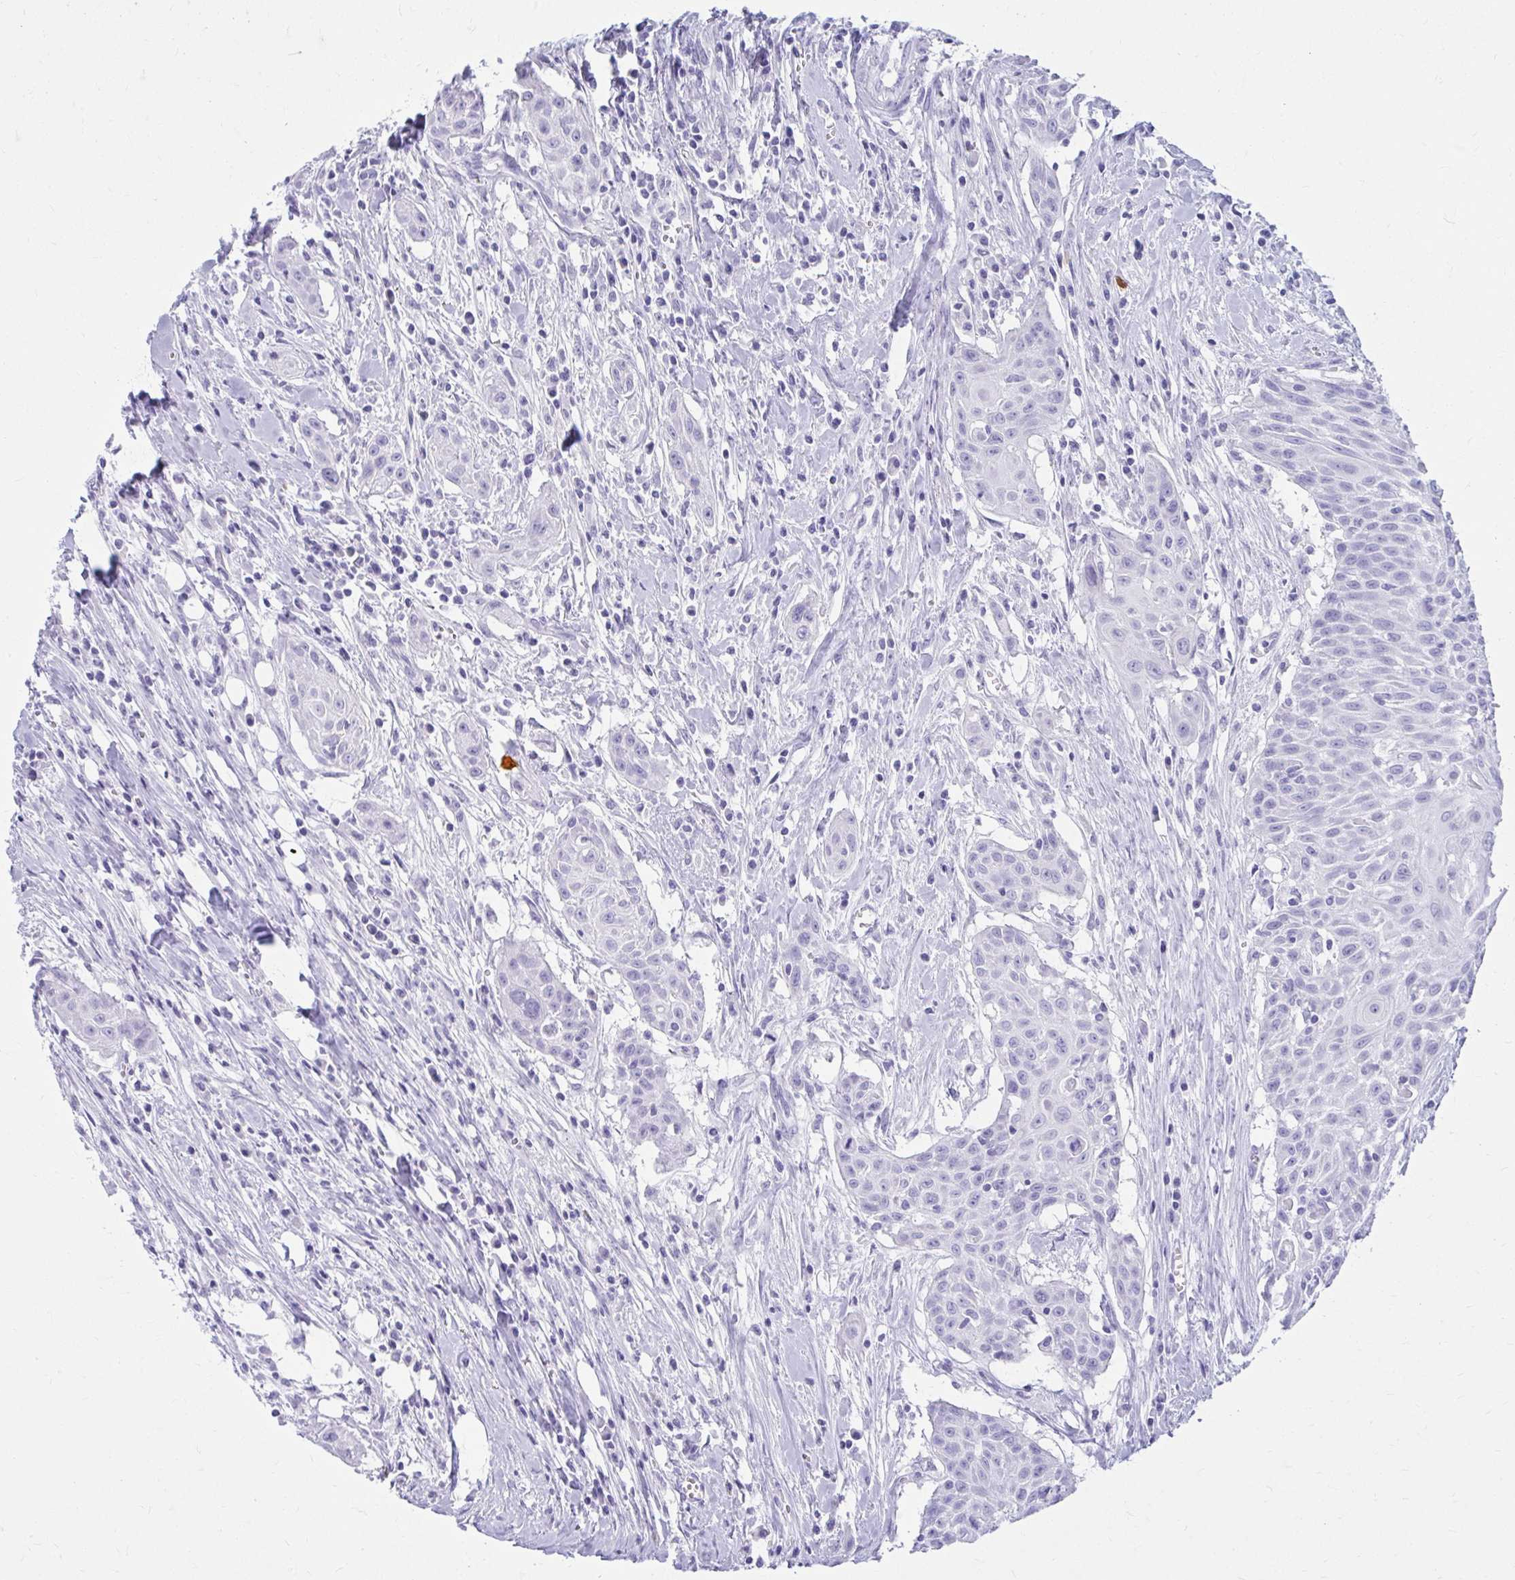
{"staining": {"intensity": "negative", "quantity": "none", "location": "none"}, "tissue": "head and neck cancer", "cell_type": "Tumor cells", "image_type": "cancer", "snomed": [{"axis": "morphology", "description": "Squamous cell carcinoma, NOS"}, {"axis": "topography", "description": "Lymph node"}, {"axis": "topography", "description": "Salivary gland"}, {"axis": "topography", "description": "Head-Neck"}], "caption": "Immunohistochemistry histopathology image of neoplastic tissue: head and neck squamous cell carcinoma stained with DAB (3,3'-diaminobenzidine) exhibits no significant protein positivity in tumor cells.", "gene": "ATP4B", "patient": {"sex": "female", "age": 74}}